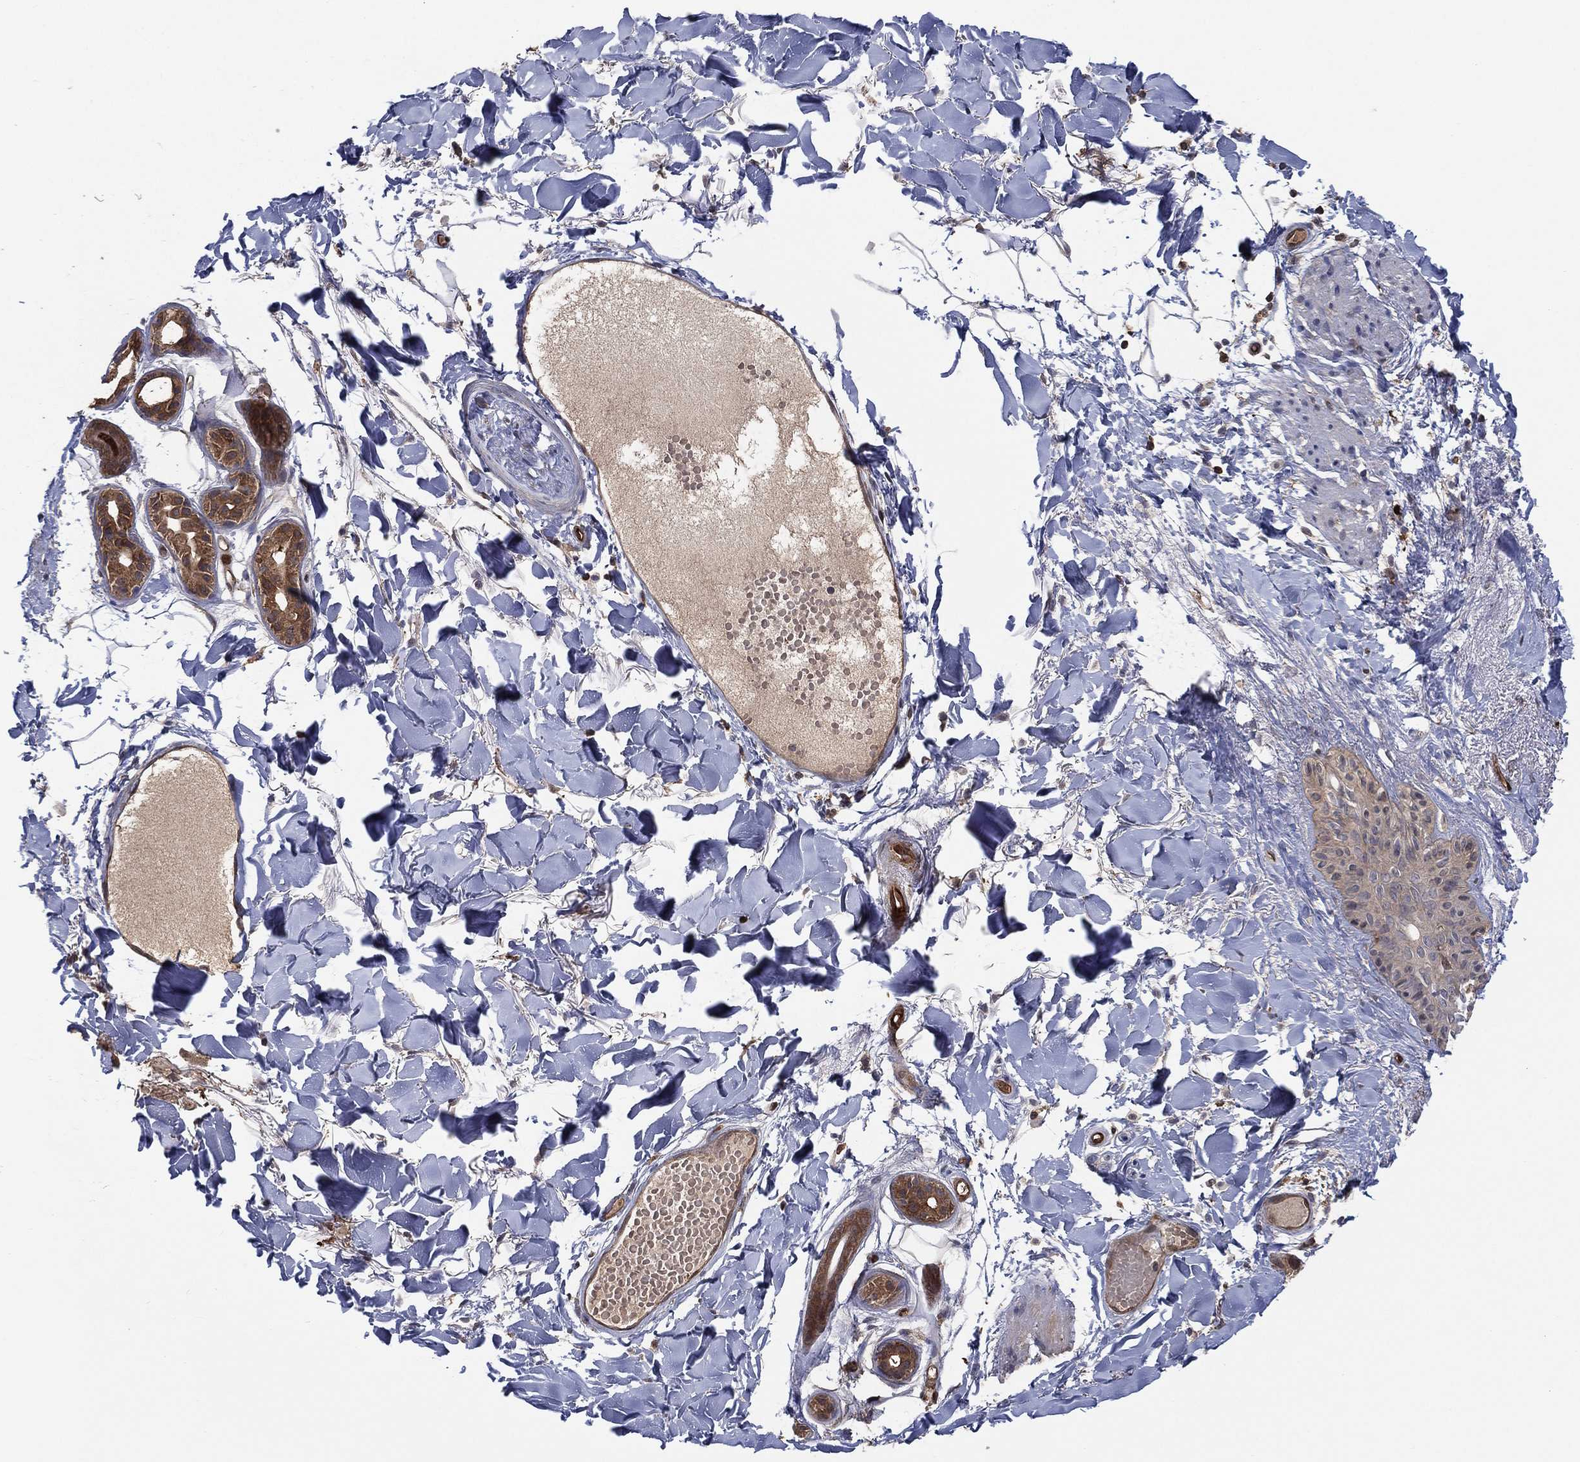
{"staining": {"intensity": "moderate", "quantity": "<25%", "location": "cytoplasmic/membranous"}, "tissue": "skin cancer", "cell_type": "Tumor cells", "image_type": "cancer", "snomed": [{"axis": "morphology", "description": "Normal tissue, NOS"}, {"axis": "morphology", "description": "Basal cell carcinoma"}, {"axis": "topography", "description": "Skin"}], "caption": "Immunohistochemistry (IHC) (DAB (3,3'-diaminobenzidine)) staining of human skin cancer (basal cell carcinoma) reveals moderate cytoplasmic/membranous protein expression in approximately <25% of tumor cells.", "gene": "PSMG4", "patient": {"sex": "male", "age": 84}}